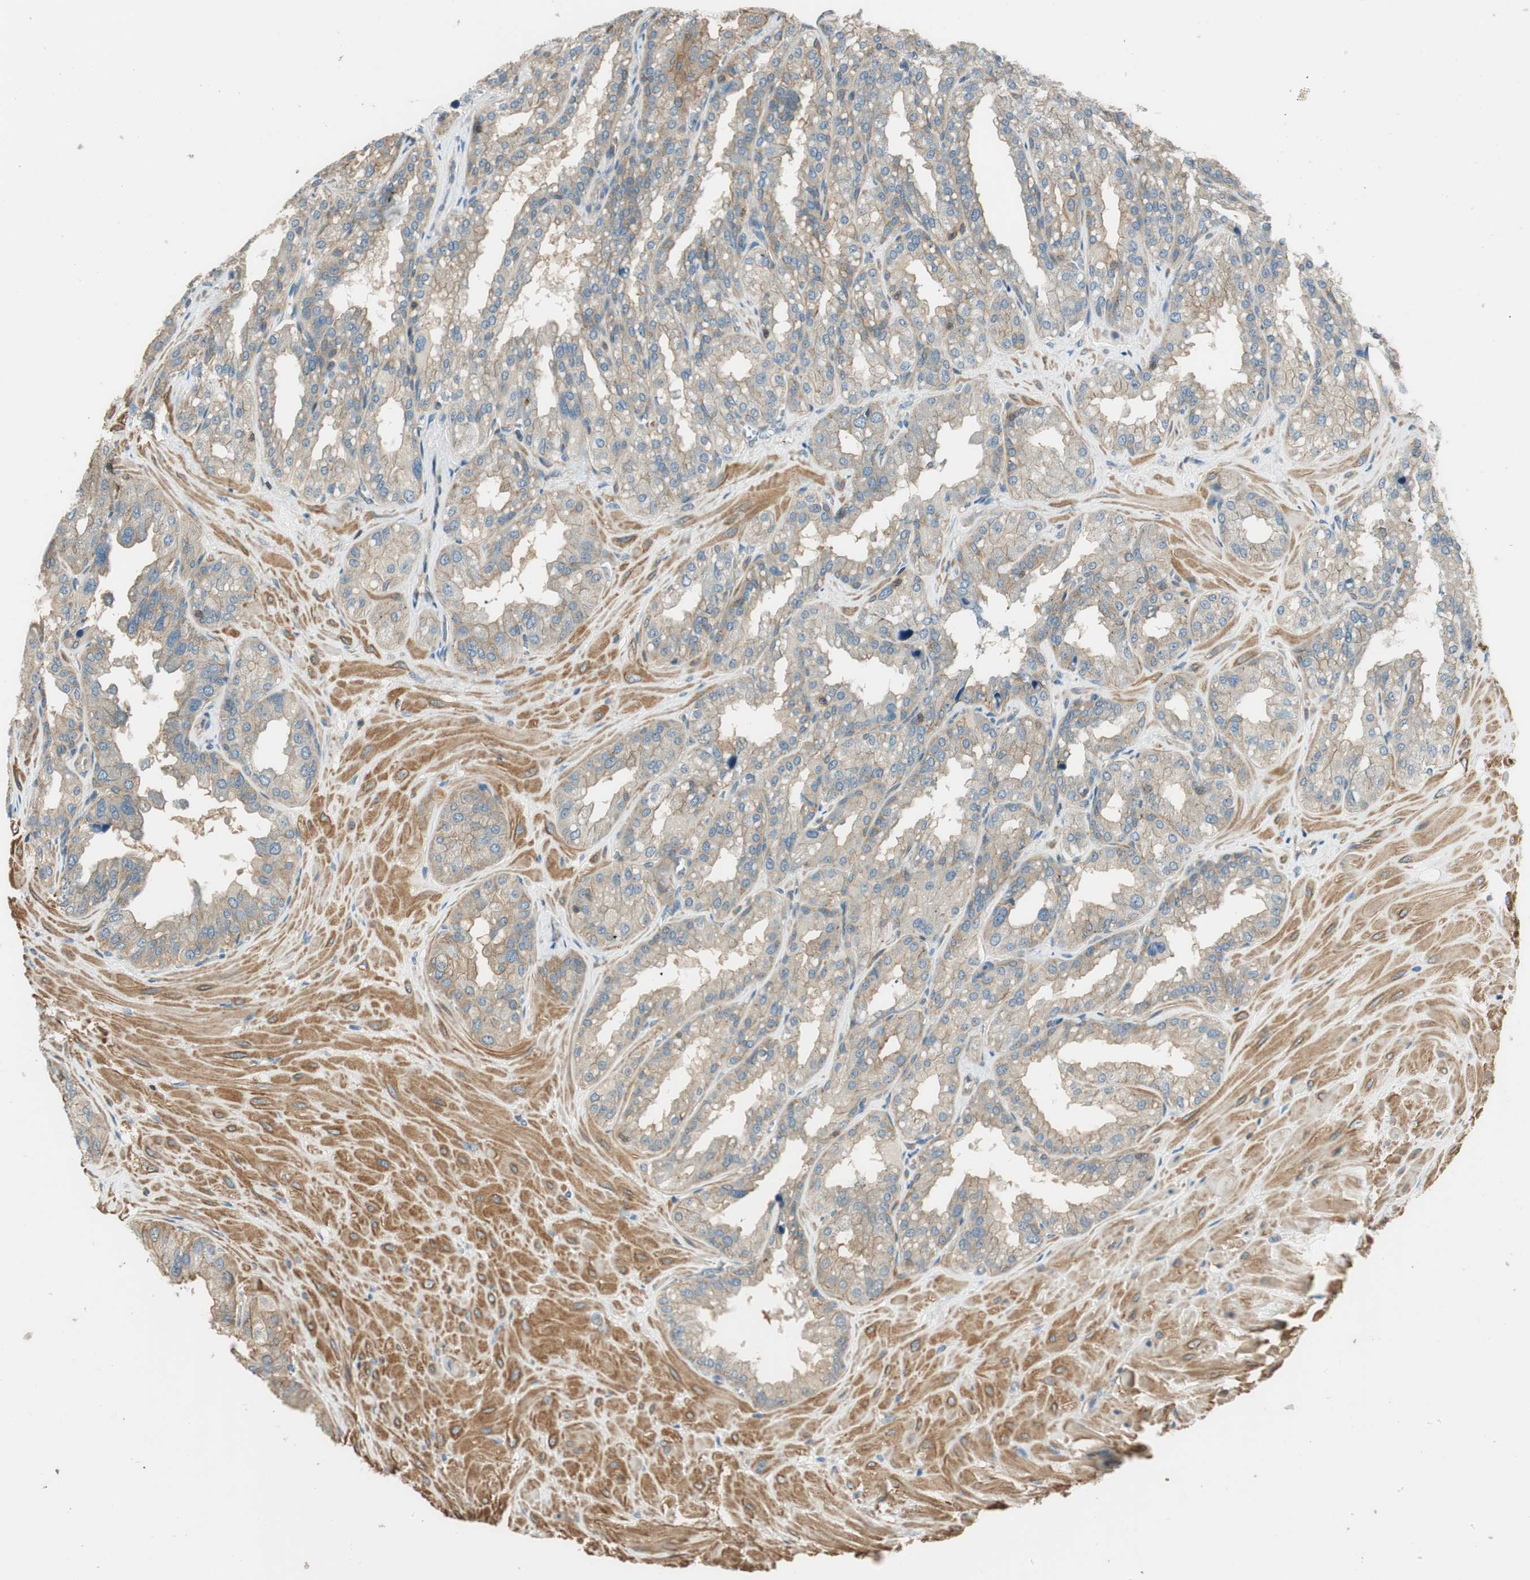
{"staining": {"intensity": "weak", "quantity": "25%-75%", "location": "cytoplasmic/membranous"}, "tissue": "seminal vesicle", "cell_type": "Glandular cells", "image_type": "normal", "snomed": [{"axis": "morphology", "description": "Normal tissue, NOS"}, {"axis": "topography", "description": "Prostate"}, {"axis": "topography", "description": "Seminal veicle"}], "caption": "Protein analysis of normal seminal vesicle reveals weak cytoplasmic/membranous positivity in approximately 25%-75% of glandular cells. The staining was performed using DAB (3,3'-diaminobenzidine) to visualize the protein expression in brown, while the nuclei were stained in blue with hematoxylin (Magnification: 20x).", "gene": "PI4K2B", "patient": {"sex": "male", "age": 51}}